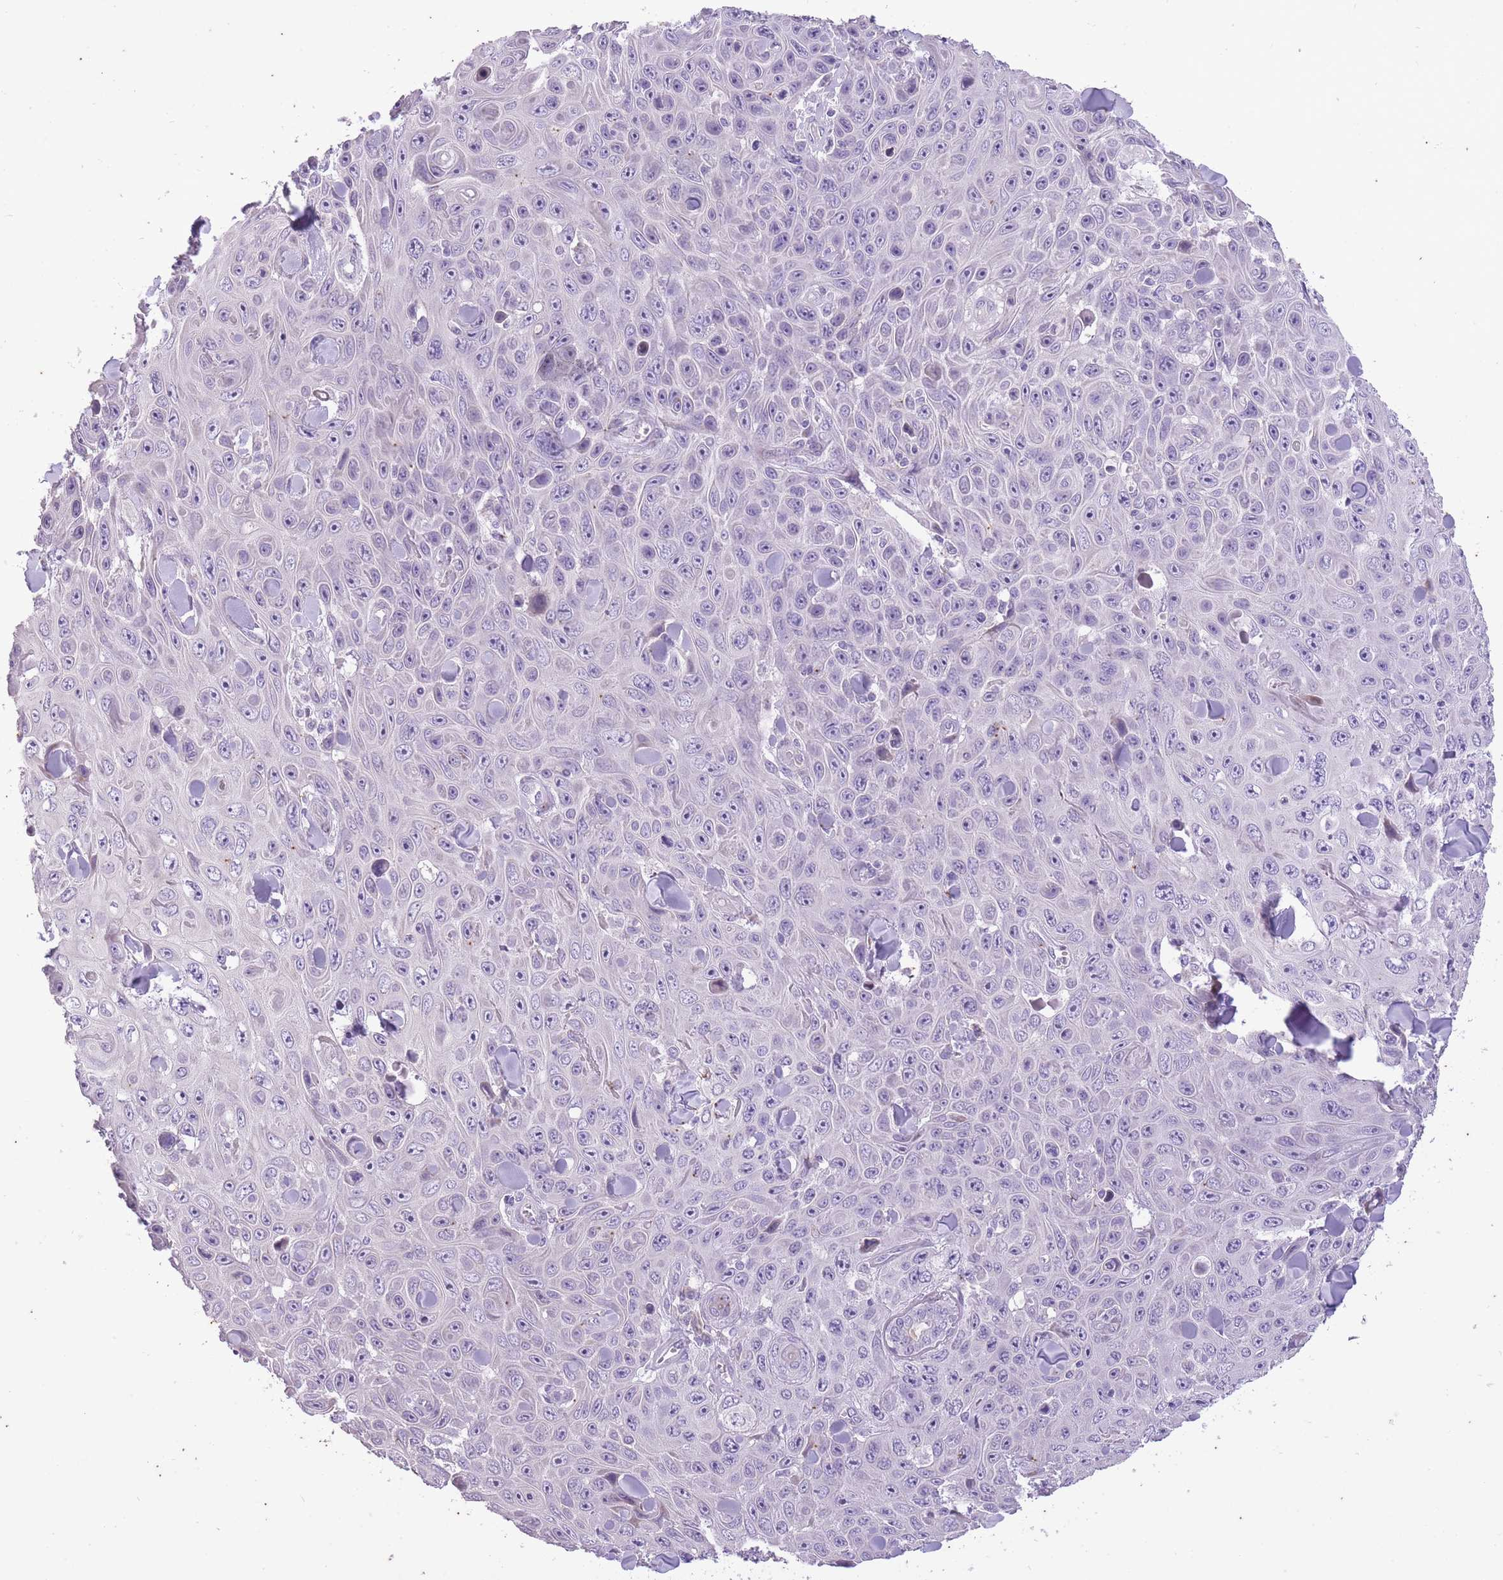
{"staining": {"intensity": "negative", "quantity": "none", "location": "none"}, "tissue": "skin cancer", "cell_type": "Tumor cells", "image_type": "cancer", "snomed": [{"axis": "morphology", "description": "Squamous cell carcinoma, NOS"}, {"axis": "topography", "description": "Skin"}], "caption": "This is an immunohistochemistry histopathology image of human skin squamous cell carcinoma. There is no expression in tumor cells.", "gene": "CNTNAP3", "patient": {"sex": "male", "age": 82}}